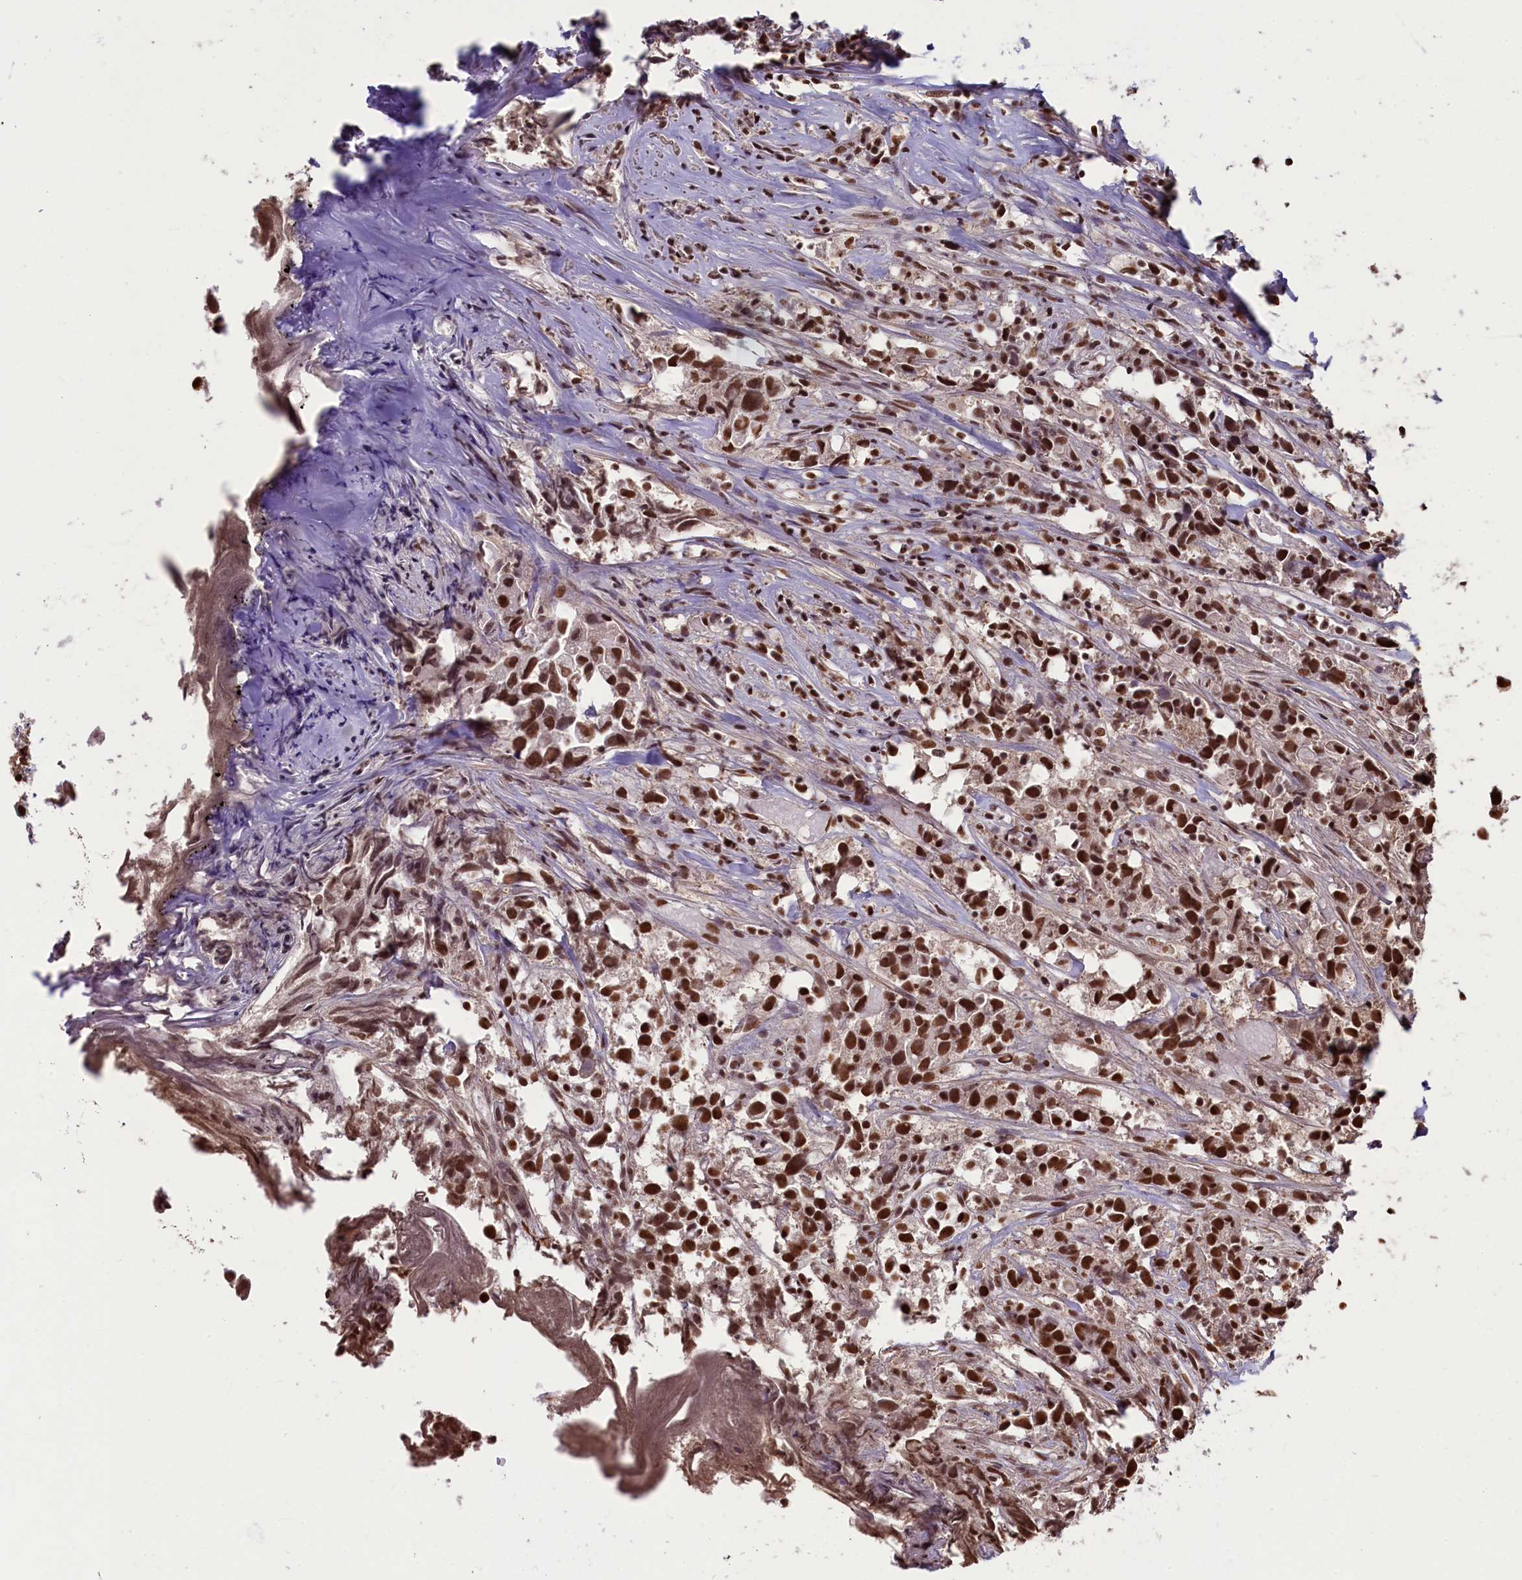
{"staining": {"intensity": "strong", "quantity": ">75%", "location": "nuclear"}, "tissue": "urothelial cancer", "cell_type": "Tumor cells", "image_type": "cancer", "snomed": [{"axis": "morphology", "description": "Urothelial carcinoma, High grade"}, {"axis": "topography", "description": "Urinary bladder"}], "caption": "Immunohistochemistry (DAB (3,3'-diaminobenzidine)) staining of human urothelial cancer reveals strong nuclear protein positivity in about >75% of tumor cells.", "gene": "SNRPD2", "patient": {"sex": "female", "age": 75}}